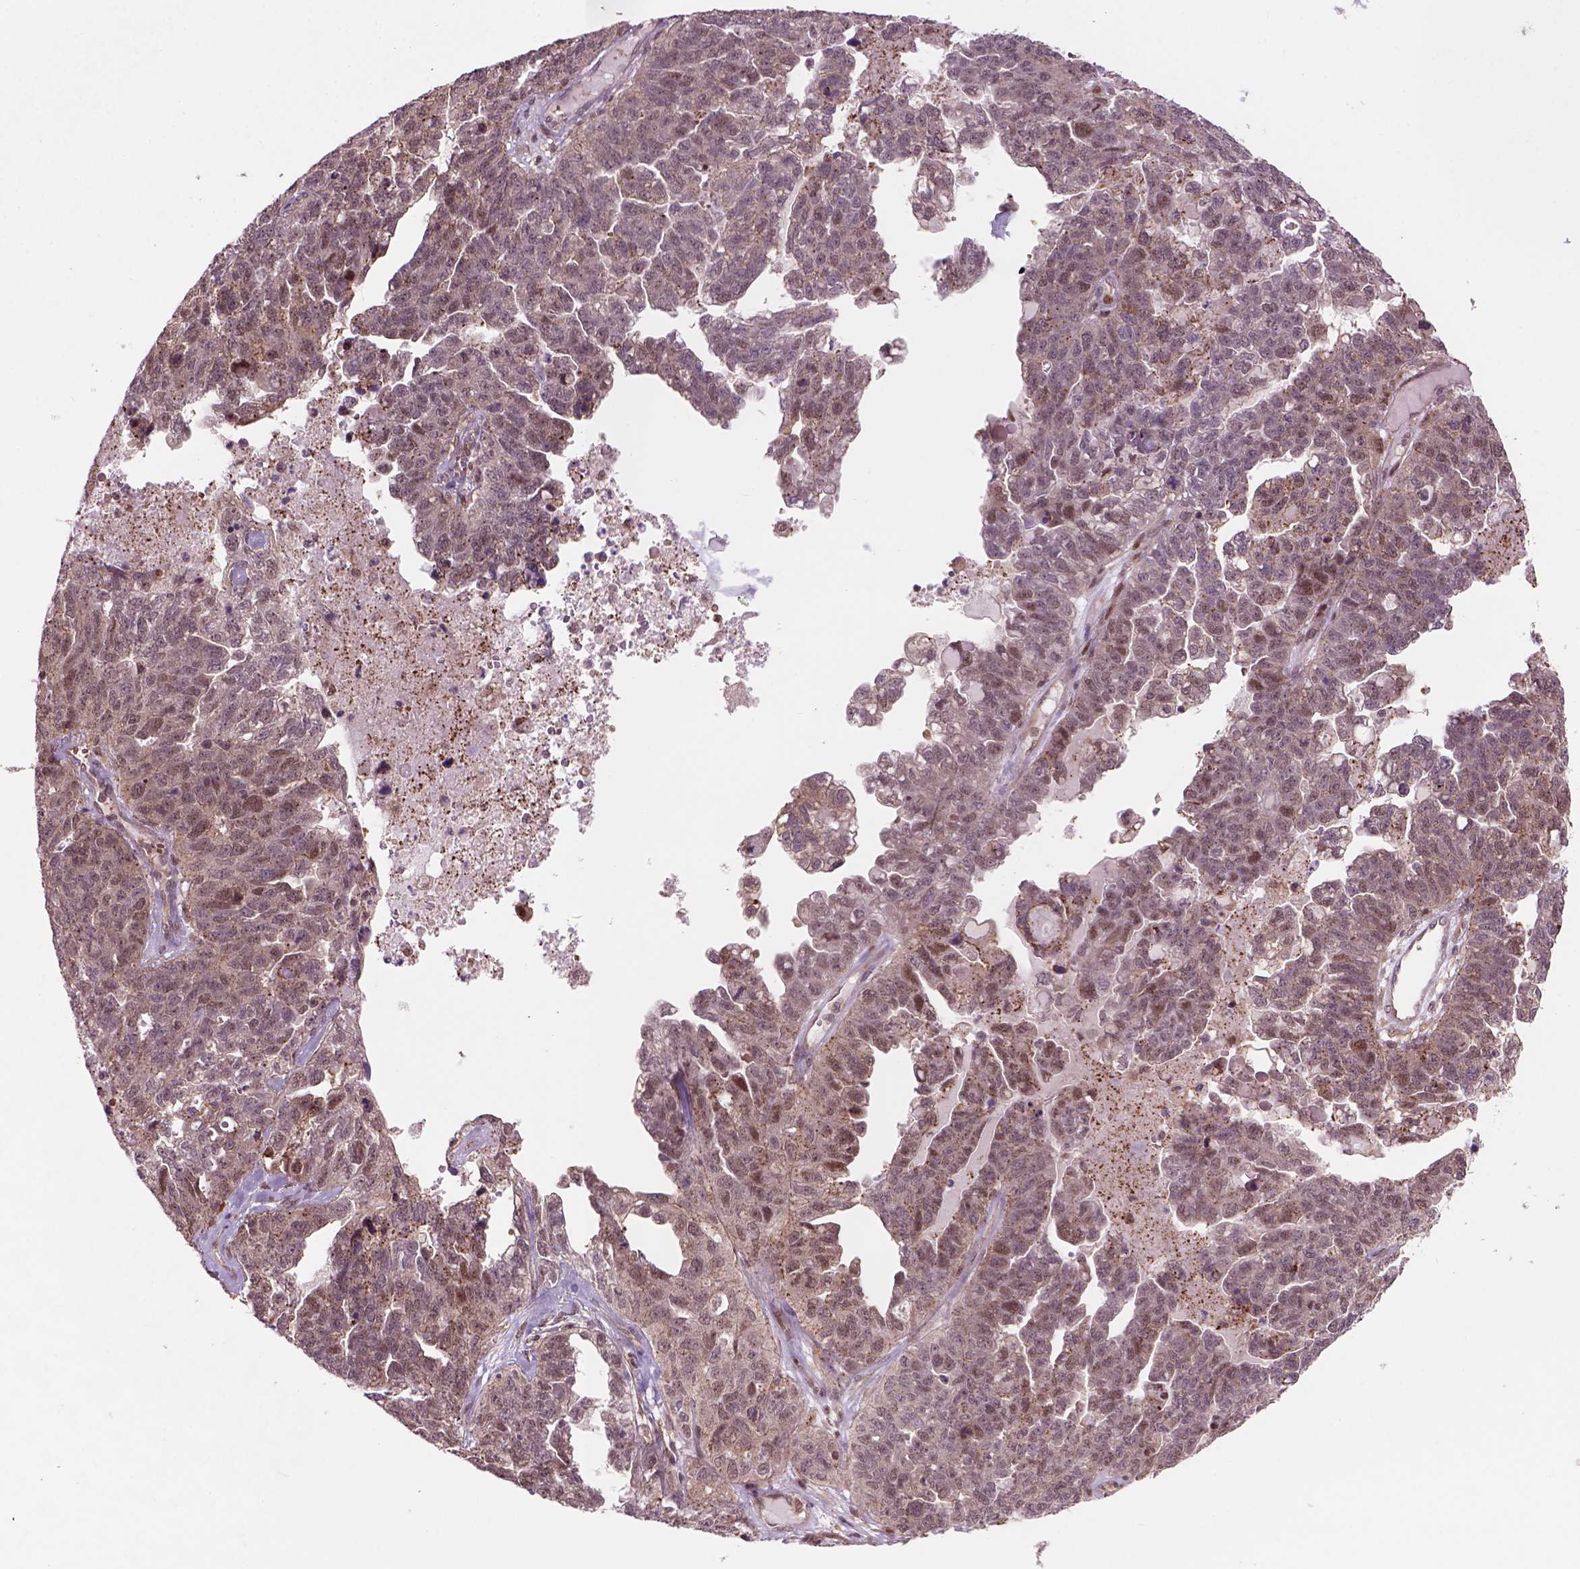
{"staining": {"intensity": "weak", "quantity": ">75%", "location": "cytoplasmic/membranous,nuclear"}, "tissue": "ovarian cancer", "cell_type": "Tumor cells", "image_type": "cancer", "snomed": [{"axis": "morphology", "description": "Cystadenocarcinoma, serous, NOS"}, {"axis": "topography", "description": "Ovary"}], "caption": "Brown immunohistochemical staining in human serous cystadenocarcinoma (ovarian) exhibits weak cytoplasmic/membranous and nuclear expression in about >75% of tumor cells.", "gene": "PSMD11", "patient": {"sex": "female", "age": 71}}